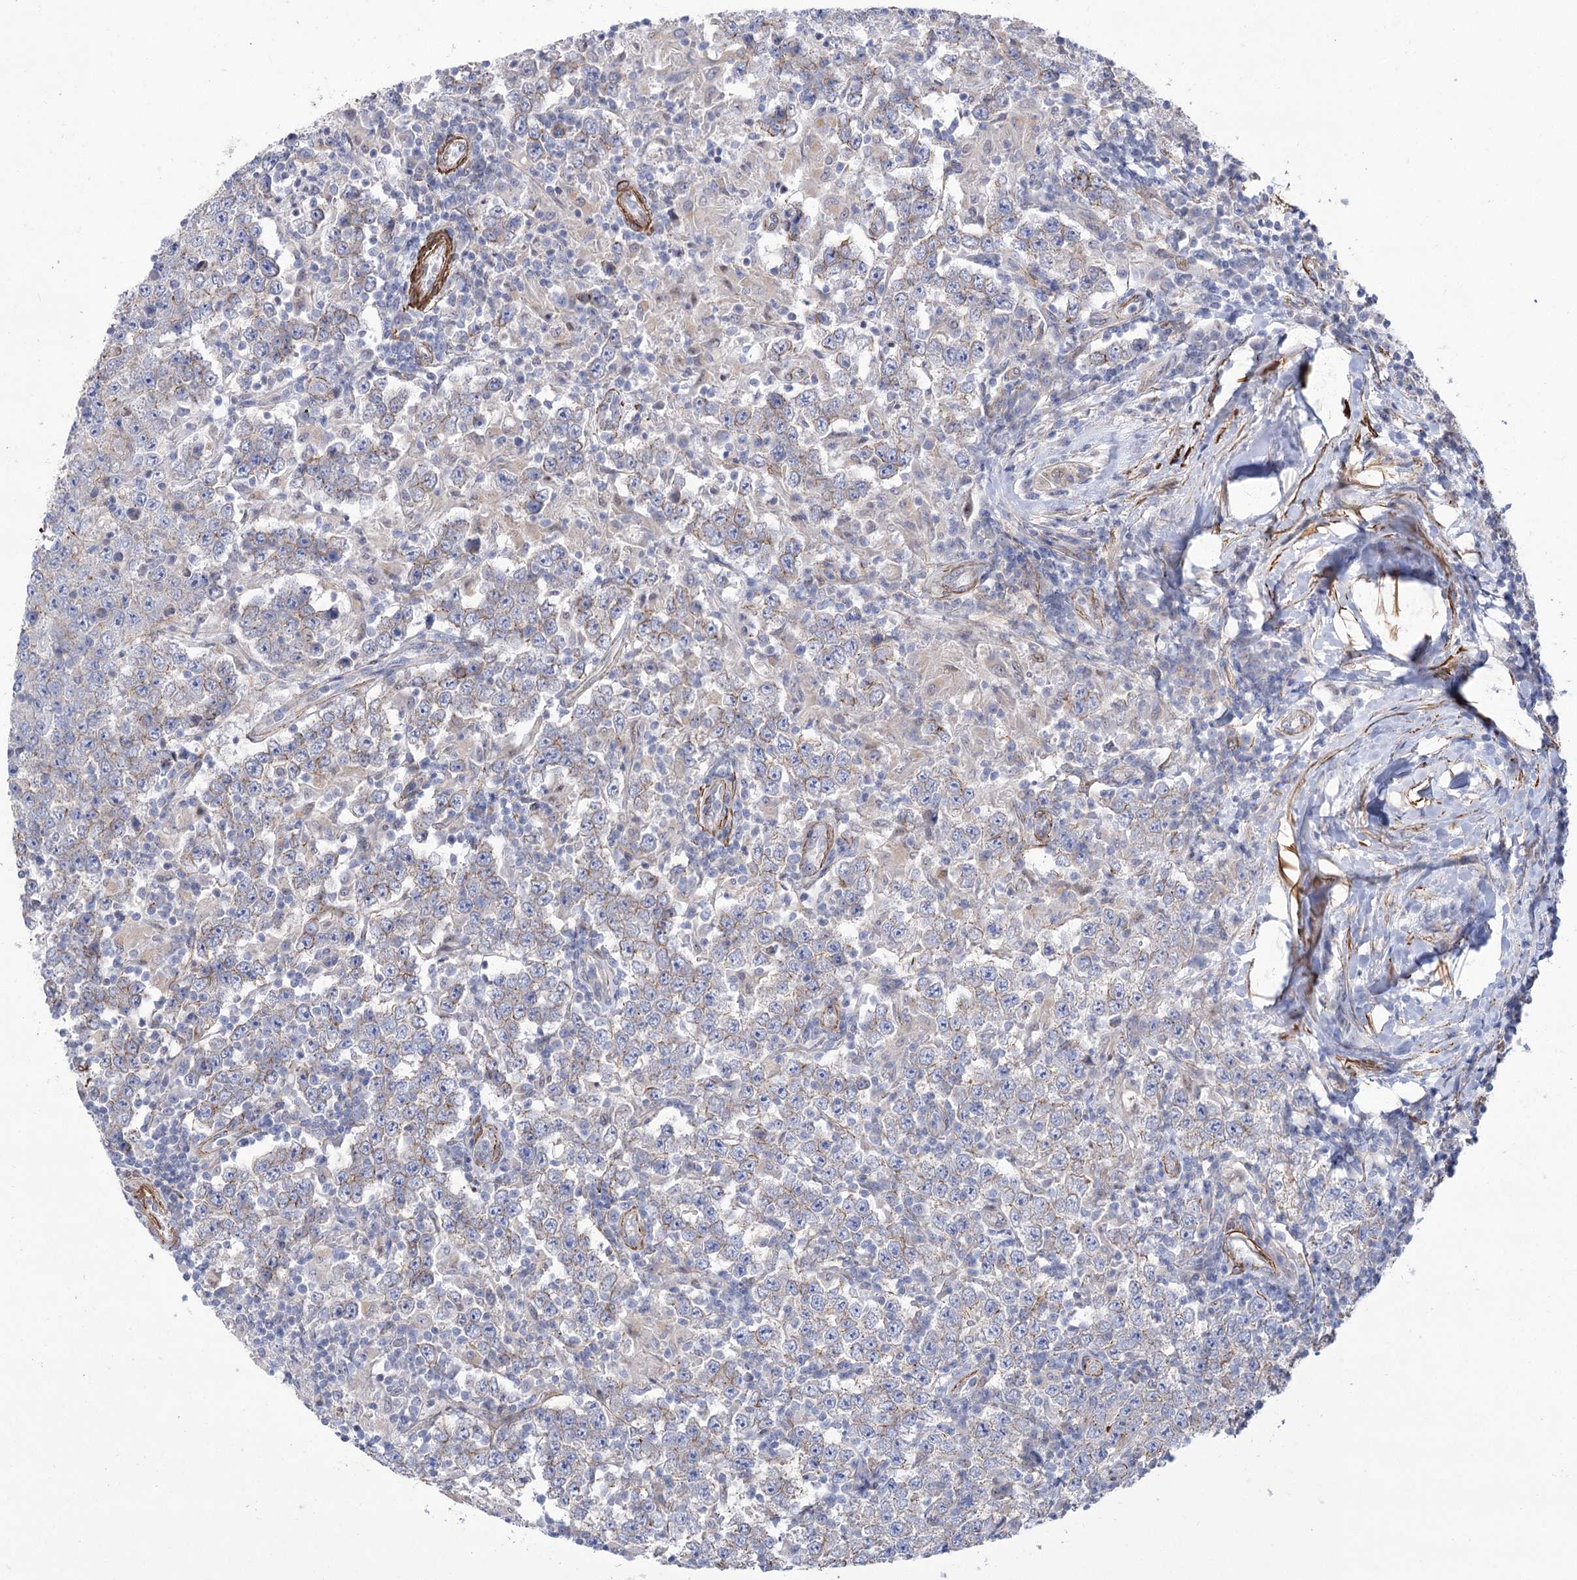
{"staining": {"intensity": "weak", "quantity": "<25%", "location": "cytoplasmic/membranous"}, "tissue": "testis cancer", "cell_type": "Tumor cells", "image_type": "cancer", "snomed": [{"axis": "morphology", "description": "Normal tissue, NOS"}, {"axis": "morphology", "description": "Urothelial carcinoma, High grade"}, {"axis": "morphology", "description": "Seminoma, NOS"}, {"axis": "morphology", "description": "Carcinoma, Embryonal, NOS"}, {"axis": "topography", "description": "Urinary bladder"}, {"axis": "topography", "description": "Testis"}], "caption": "DAB immunohistochemical staining of human testis embryonal carcinoma displays no significant staining in tumor cells.", "gene": "WASHC3", "patient": {"sex": "male", "age": 41}}